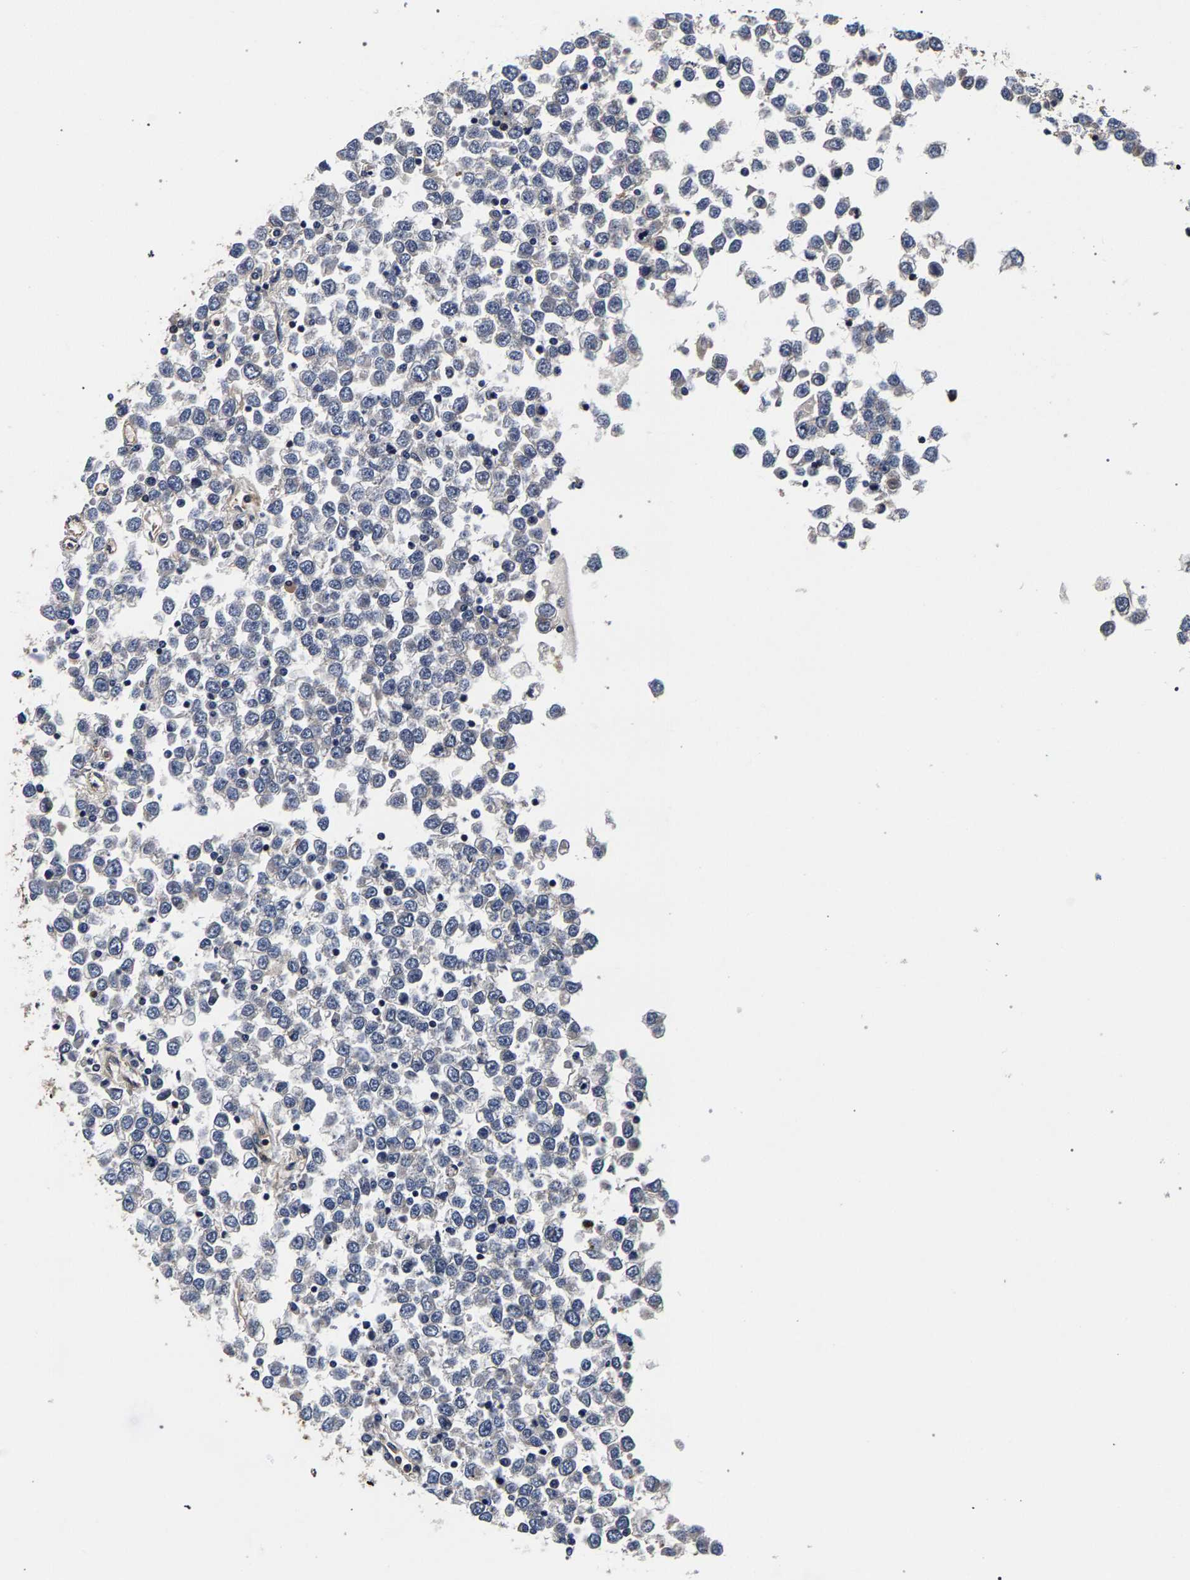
{"staining": {"intensity": "negative", "quantity": "none", "location": "none"}, "tissue": "testis cancer", "cell_type": "Tumor cells", "image_type": "cancer", "snomed": [{"axis": "morphology", "description": "Seminoma, NOS"}, {"axis": "topography", "description": "Testis"}], "caption": "Micrograph shows no significant protein expression in tumor cells of seminoma (testis).", "gene": "MARCHF7", "patient": {"sex": "male", "age": 65}}